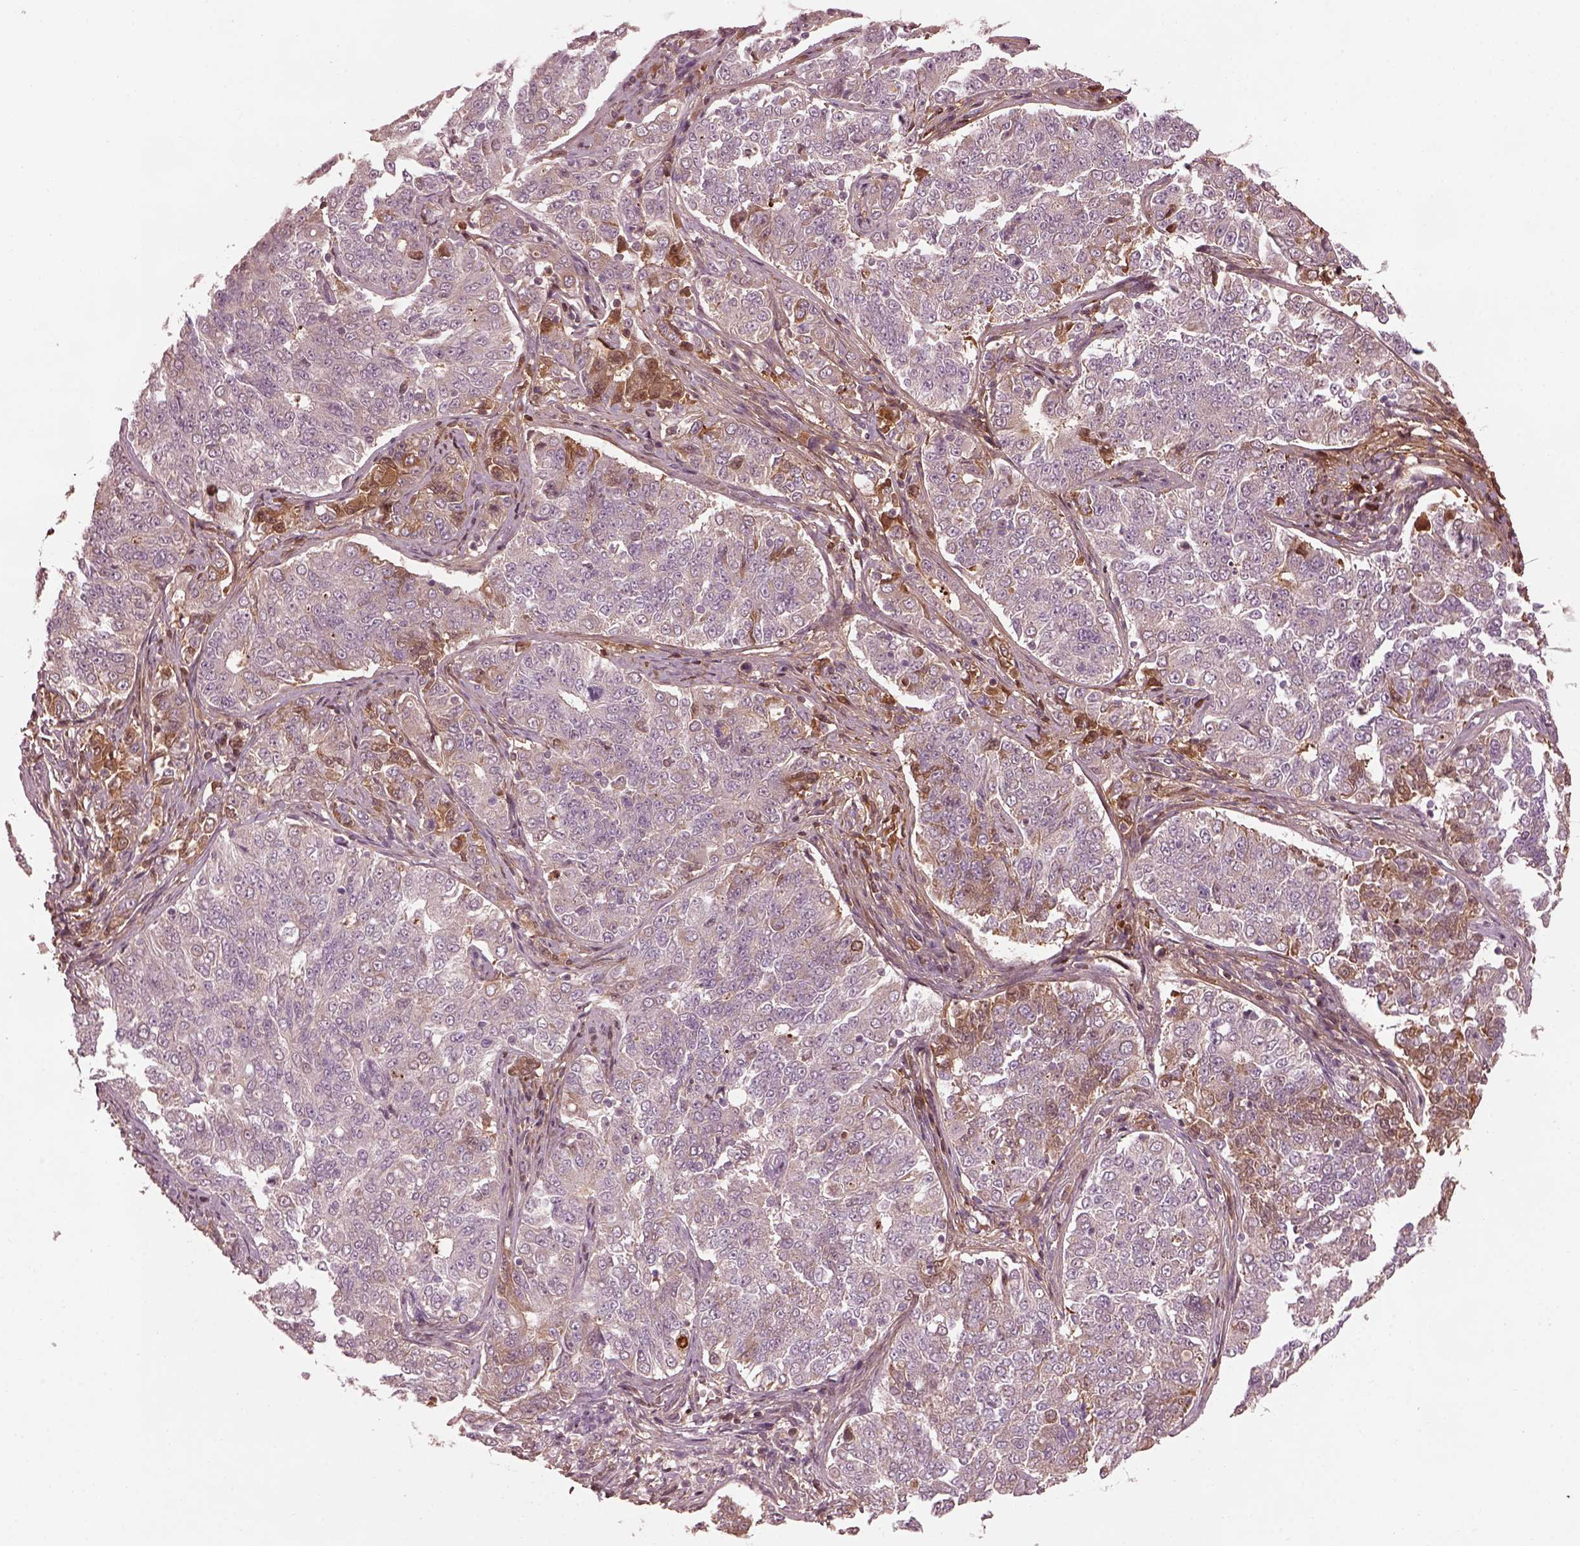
{"staining": {"intensity": "negative", "quantity": "none", "location": "none"}, "tissue": "endometrial cancer", "cell_type": "Tumor cells", "image_type": "cancer", "snomed": [{"axis": "morphology", "description": "Adenocarcinoma, NOS"}, {"axis": "topography", "description": "Endometrium"}], "caption": "Adenocarcinoma (endometrial) stained for a protein using immunohistochemistry (IHC) shows no expression tumor cells.", "gene": "EFEMP1", "patient": {"sex": "female", "age": 43}}